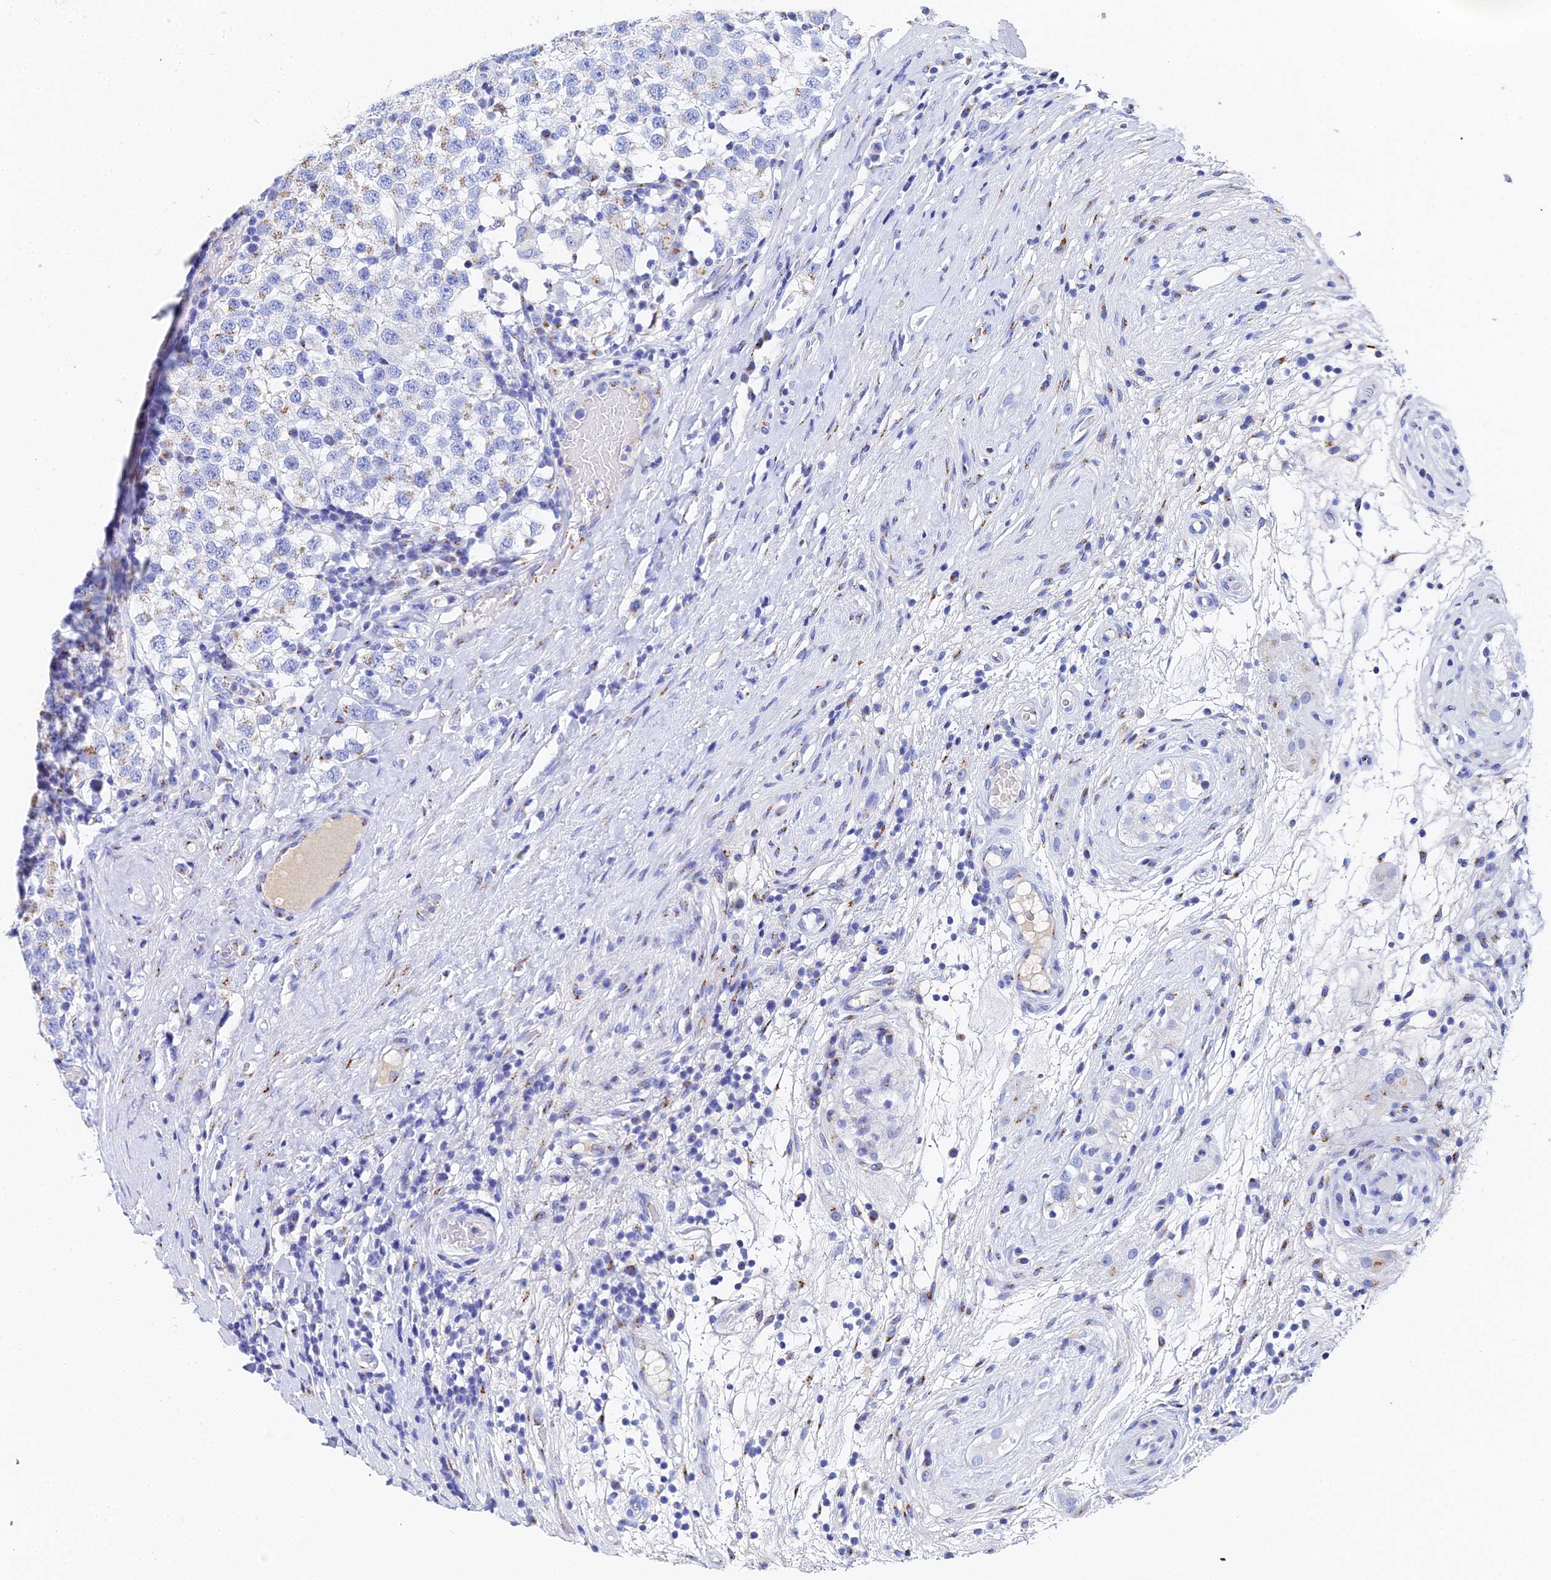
{"staining": {"intensity": "weak", "quantity": "<25%", "location": "cytoplasmic/membranous"}, "tissue": "testis cancer", "cell_type": "Tumor cells", "image_type": "cancer", "snomed": [{"axis": "morphology", "description": "Seminoma, NOS"}, {"axis": "topography", "description": "Testis"}], "caption": "Testis seminoma stained for a protein using immunohistochemistry demonstrates no staining tumor cells.", "gene": "ENSG00000268674", "patient": {"sex": "male", "age": 34}}